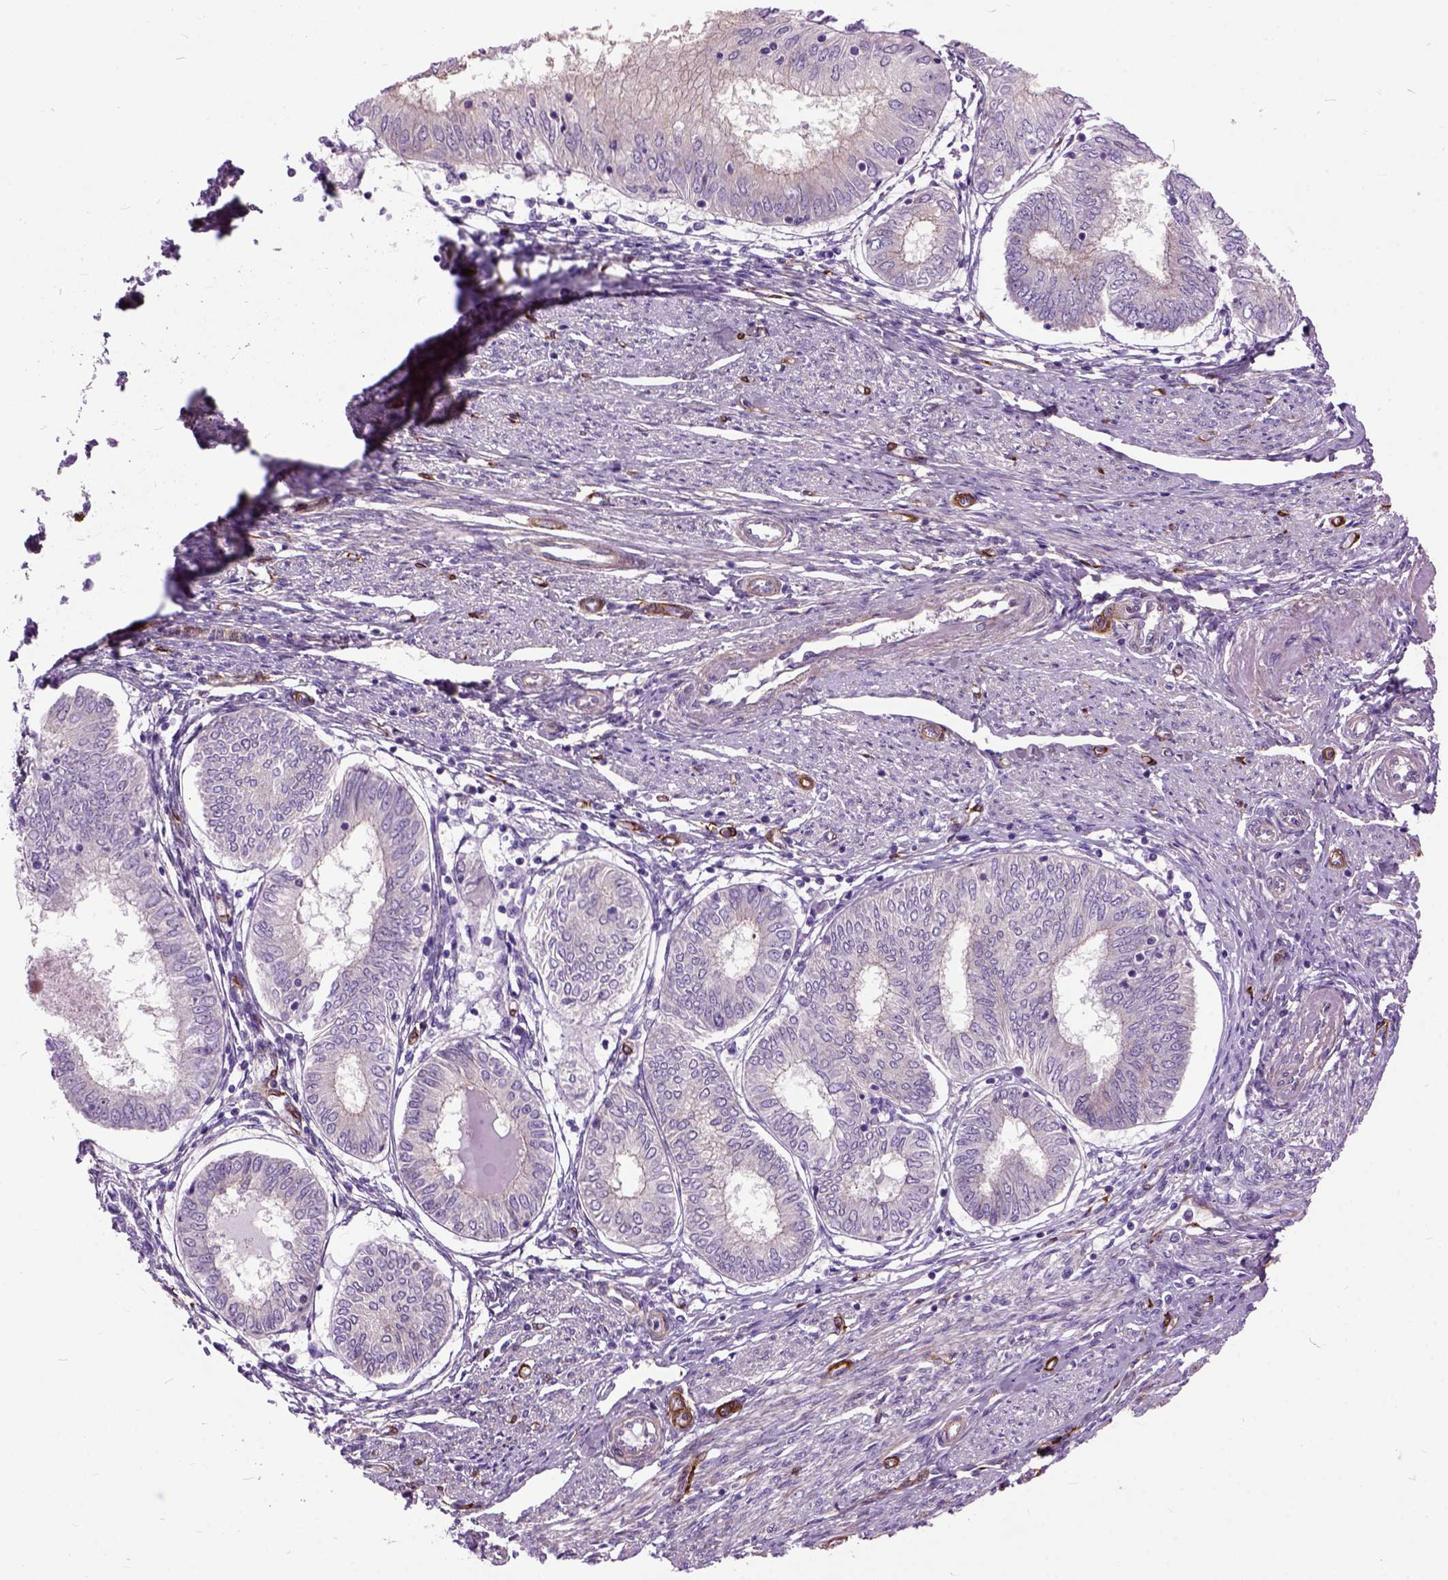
{"staining": {"intensity": "negative", "quantity": "none", "location": "none"}, "tissue": "endometrial cancer", "cell_type": "Tumor cells", "image_type": "cancer", "snomed": [{"axis": "morphology", "description": "Adenocarcinoma, NOS"}, {"axis": "topography", "description": "Endometrium"}], "caption": "The micrograph reveals no staining of tumor cells in adenocarcinoma (endometrial). (DAB (3,3'-diaminobenzidine) immunohistochemistry with hematoxylin counter stain).", "gene": "MAPT", "patient": {"sex": "female", "age": 68}}